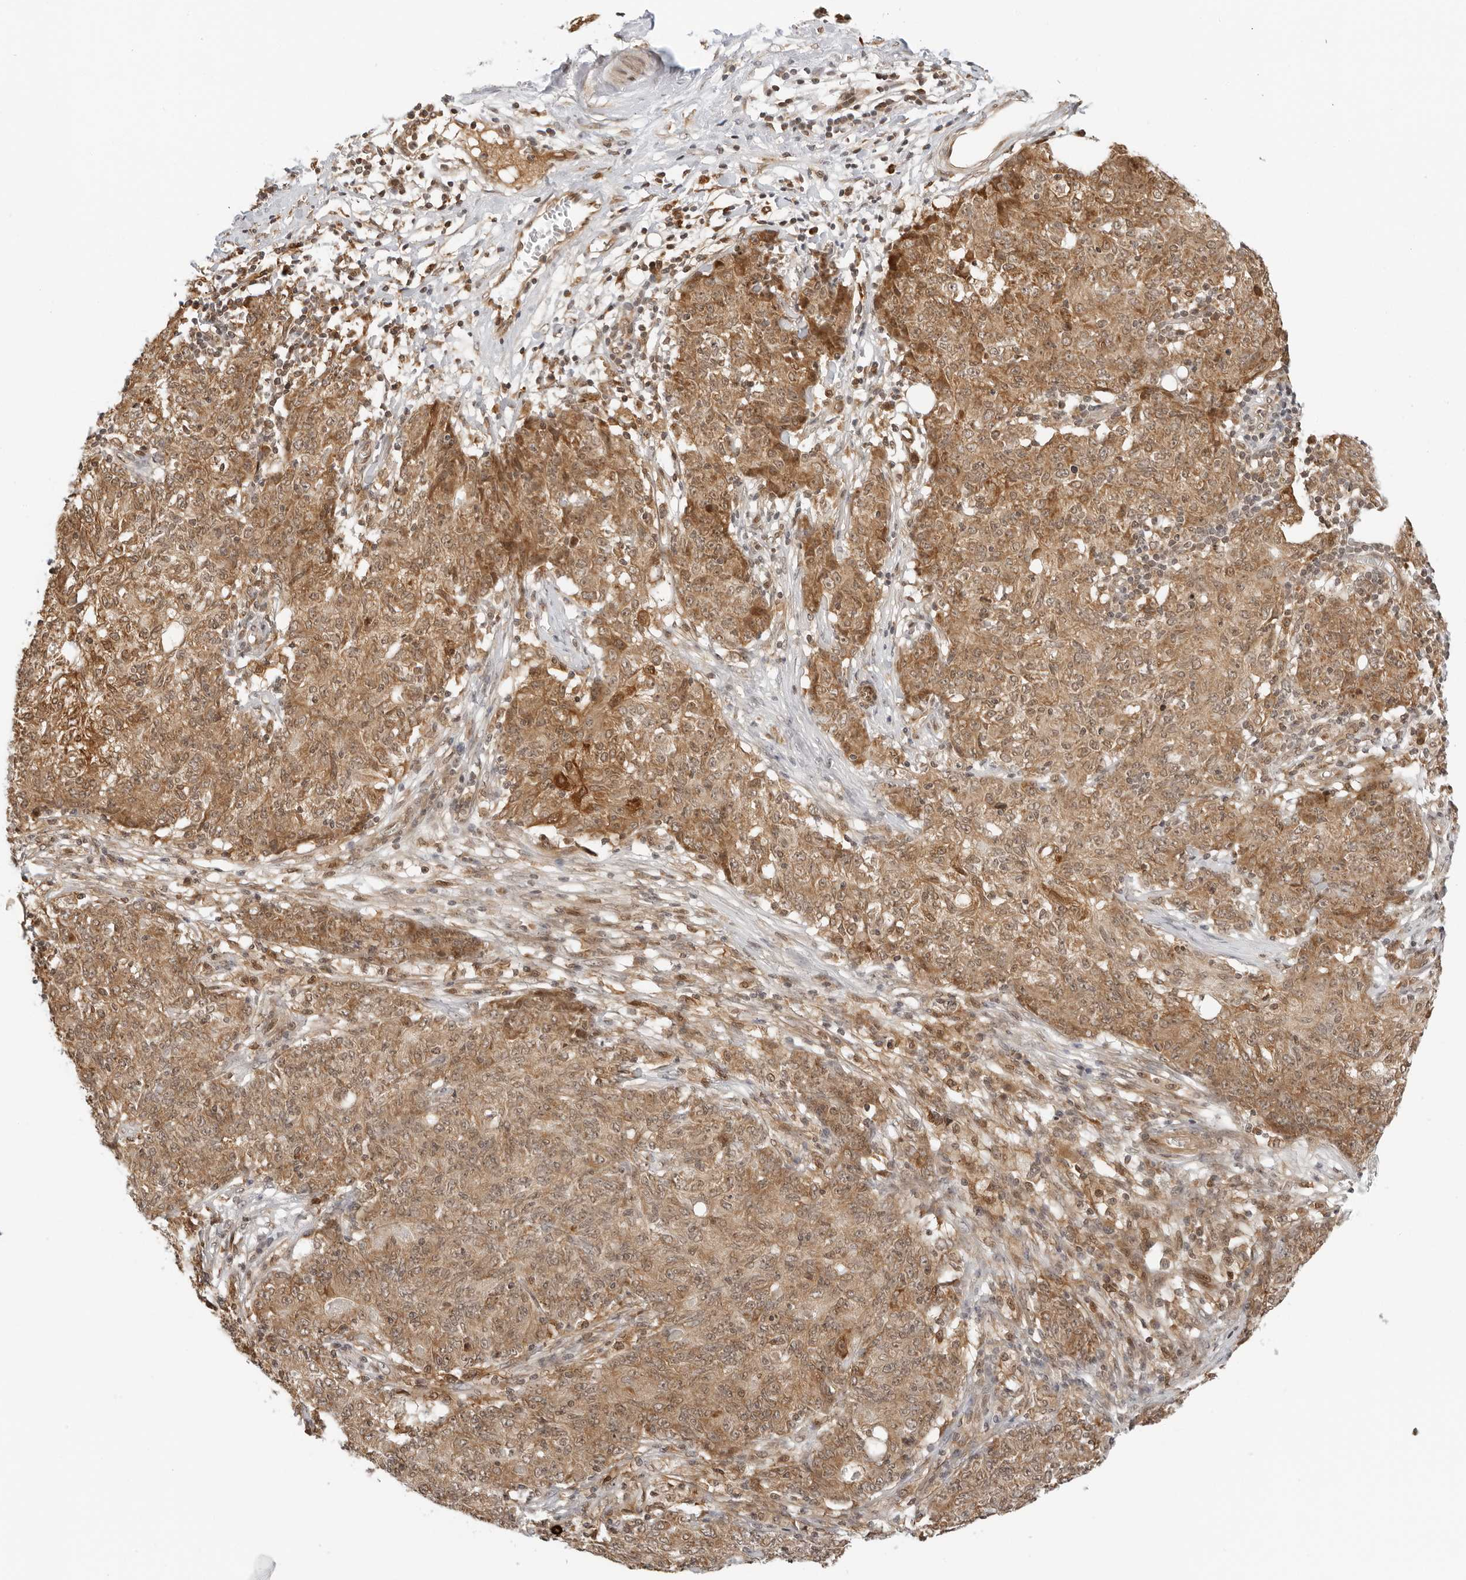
{"staining": {"intensity": "moderate", "quantity": ">75%", "location": "cytoplasmic/membranous"}, "tissue": "ovarian cancer", "cell_type": "Tumor cells", "image_type": "cancer", "snomed": [{"axis": "morphology", "description": "Carcinoma, endometroid"}, {"axis": "topography", "description": "Ovary"}], "caption": "A micrograph of ovarian cancer (endometroid carcinoma) stained for a protein displays moderate cytoplasmic/membranous brown staining in tumor cells. Using DAB (brown) and hematoxylin (blue) stains, captured at high magnification using brightfield microscopy.", "gene": "RC3H1", "patient": {"sex": "female", "age": 42}}